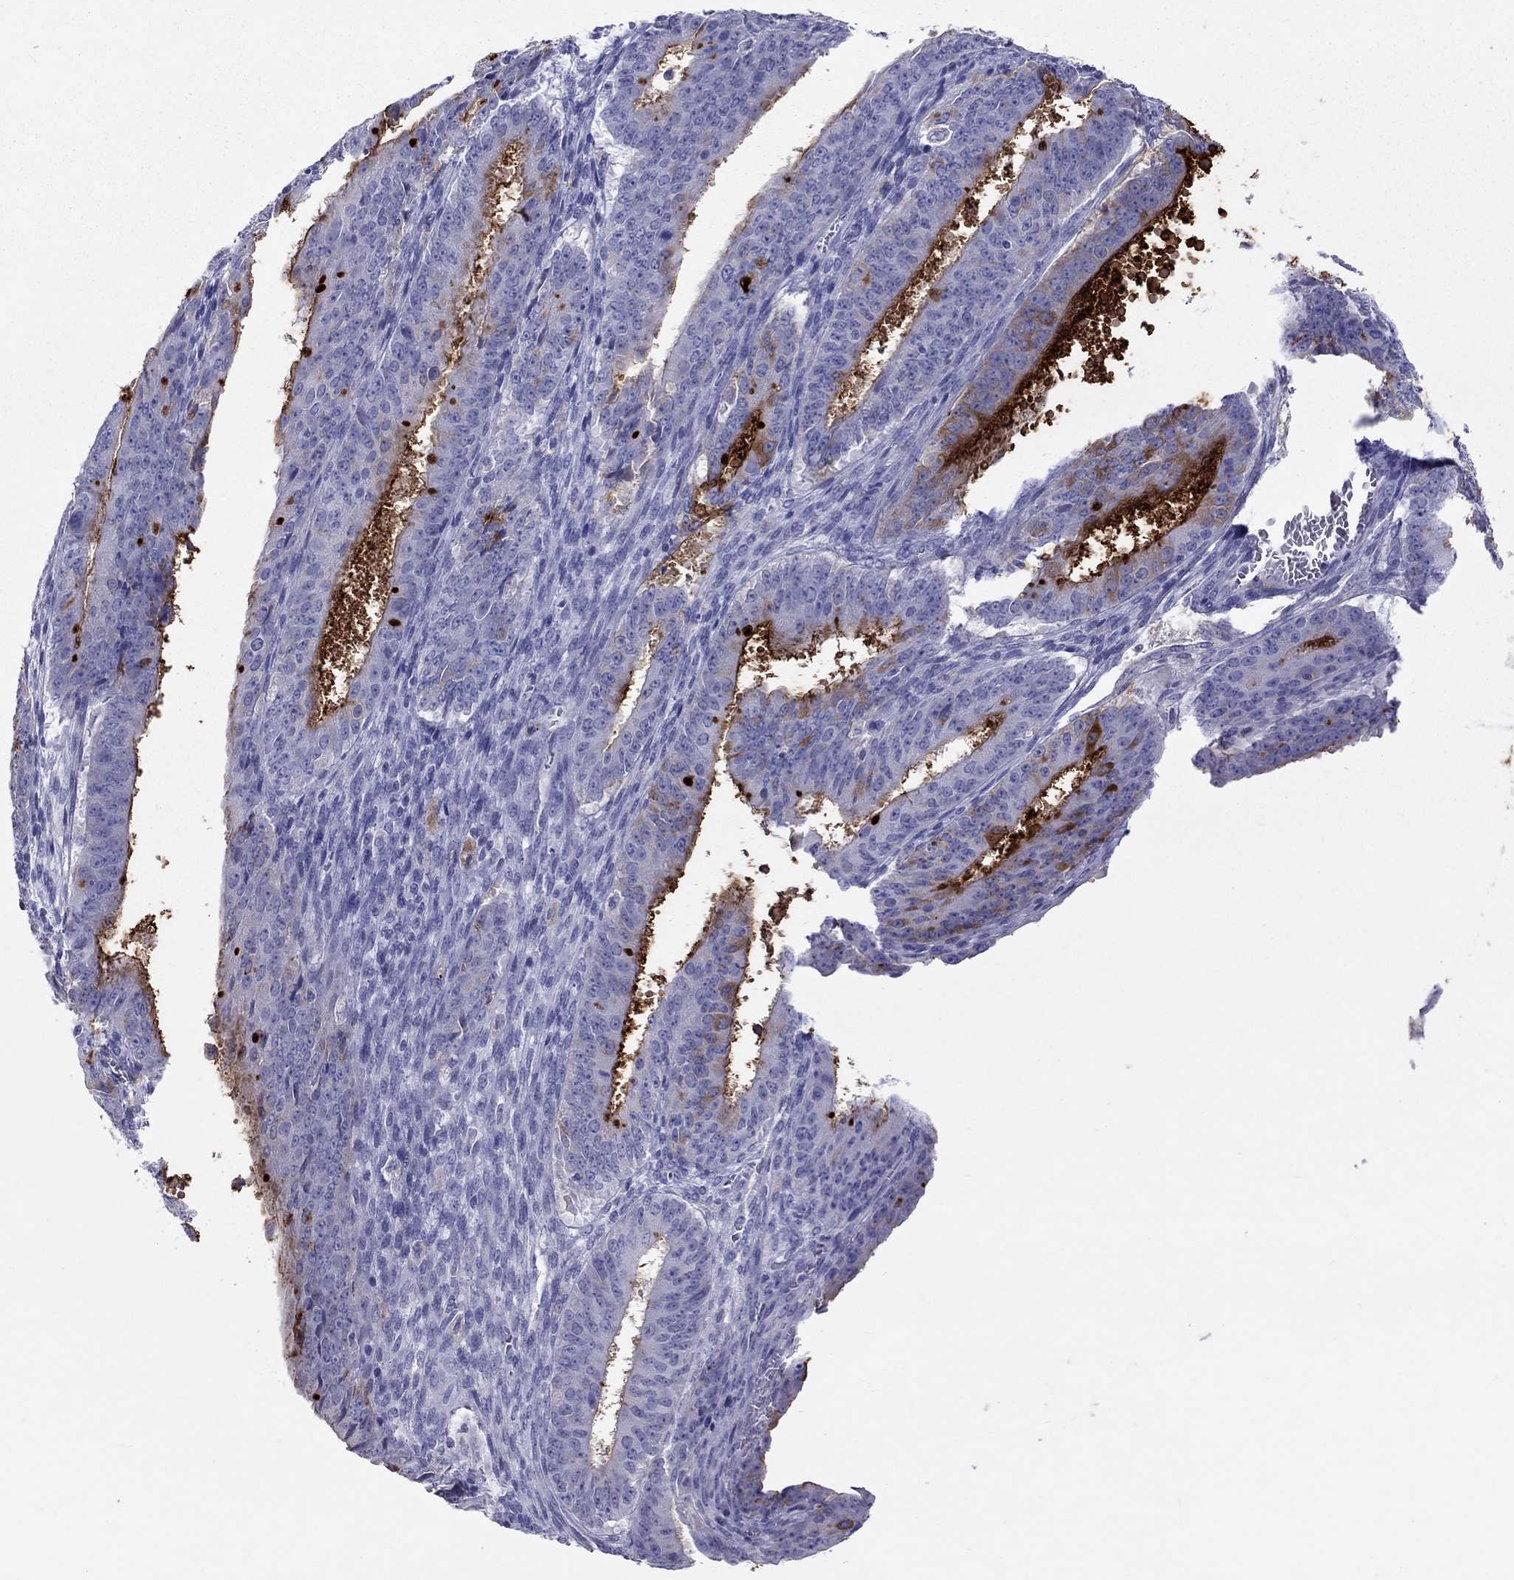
{"staining": {"intensity": "strong", "quantity": "<25%", "location": "cytoplasmic/membranous"}, "tissue": "ovarian cancer", "cell_type": "Tumor cells", "image_type": "cancer", "snomed": [{"axis": "morphology", "description": "Carcinoma, endometroid"}, {"axis": "topography", "description": "Ovary"}], "caption": "Immunohistochemistry (IHC) (DAB (3,3'-diaminobenzidine)) staining of human ovarian cancer (endometroid carcinoma) shows strong cytoplasmic/membranous protein expression in approximately <25% of tumor cells.", "gene": "MUC16", "patient": {"sex": "female", "age": 42}}